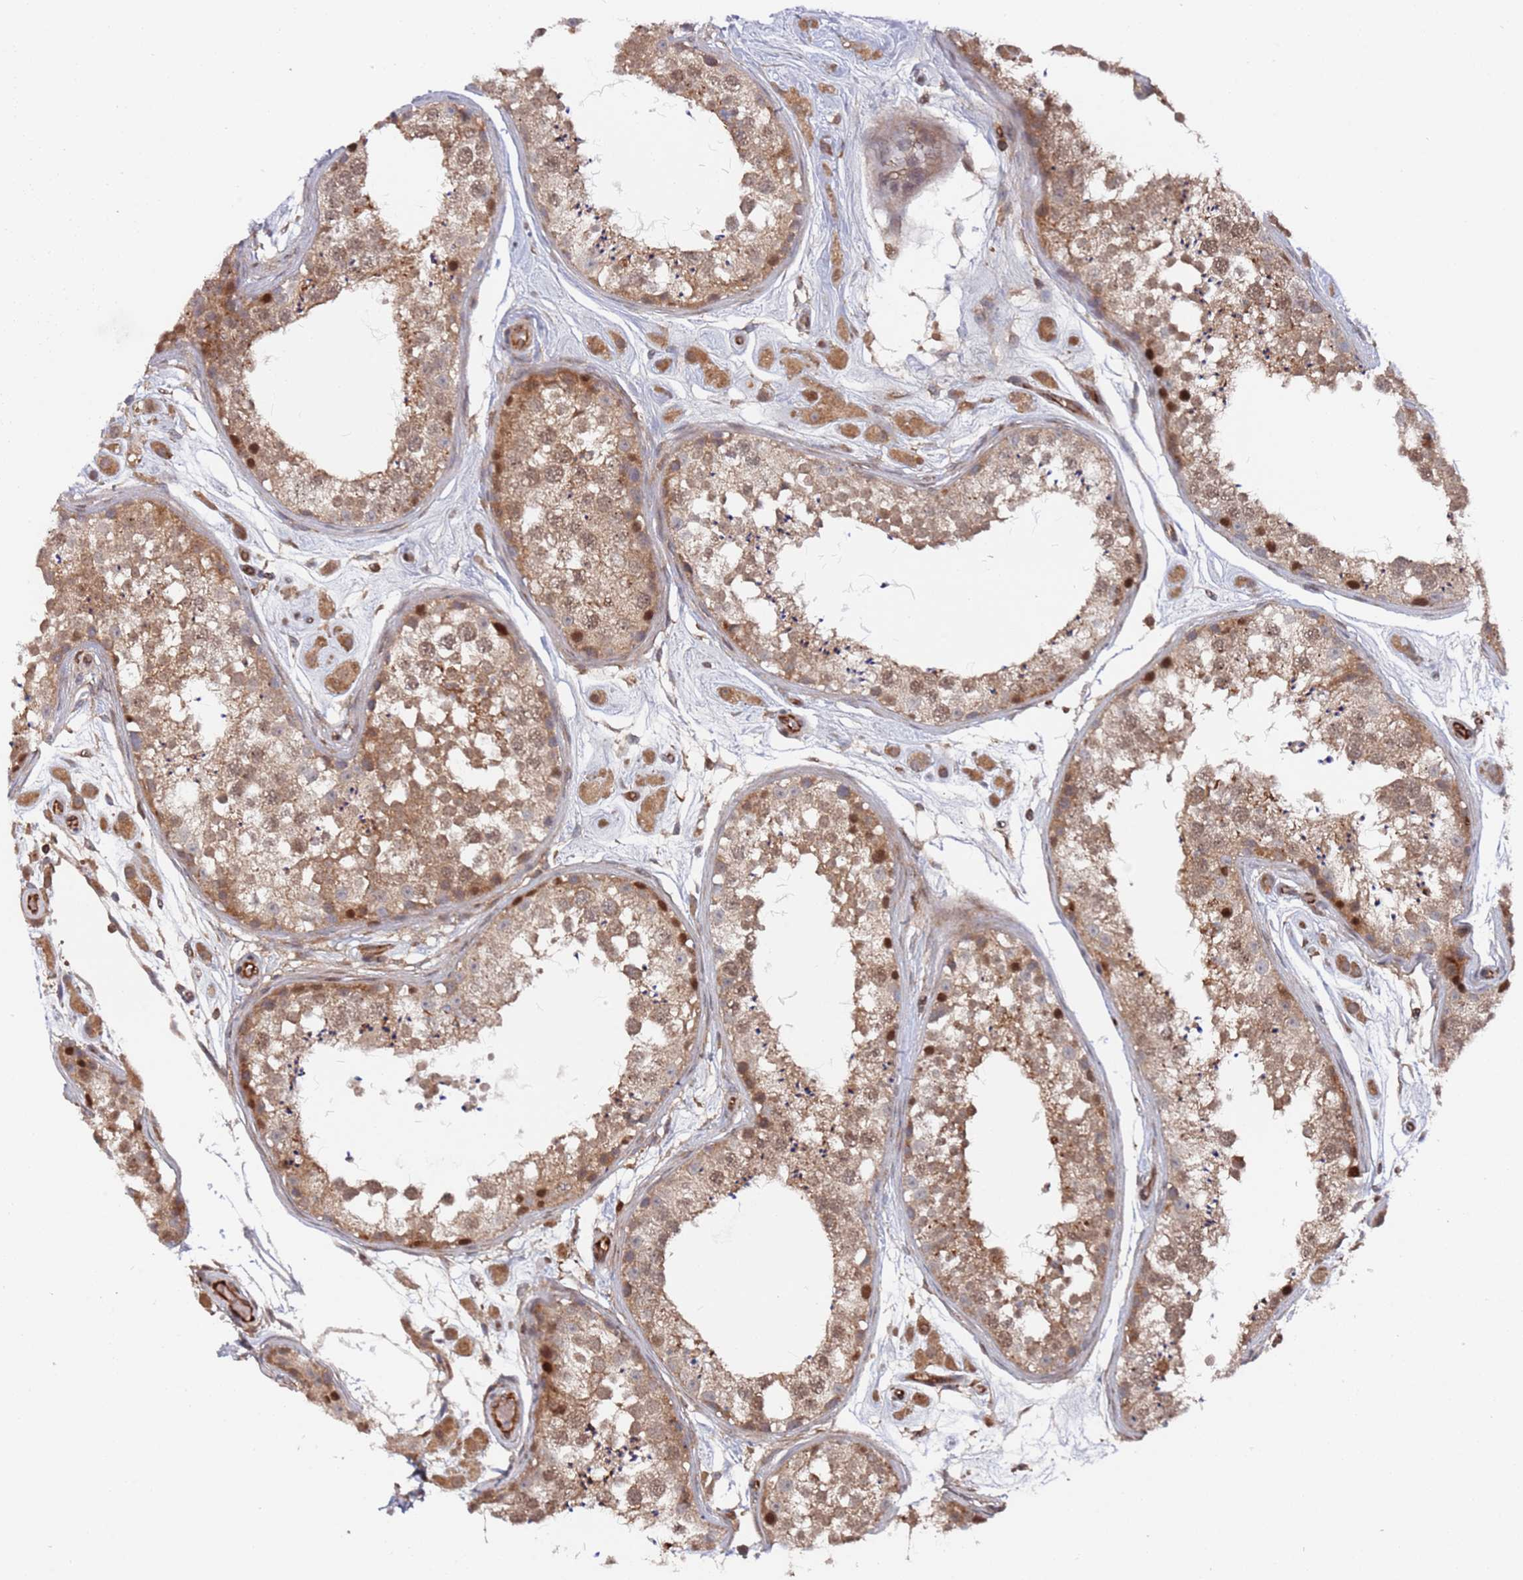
{"staining": {"intensity": "moderate", "quantity": ">75%", "location": "cytoplasmic/membranous,nuclear"}, "tissue": "testis", "cell_type": "Cells in seminiferous ducts", "image_type": "normal", "snomed": [{"axis": "morphology", "description": "Normal tissue, NOS"}, {"axis": "topography", "description": "Testis"}], "caption": "IHC micrograph of normal human testis stained for a protein (brown), which shows medium levels of moderate cytoplasmic/membranous,nuclear staining in approximately >75% of cells in seminiferous ducts.", "gene": "DDX60", "patient": {"sex": "male", "age": 25}}